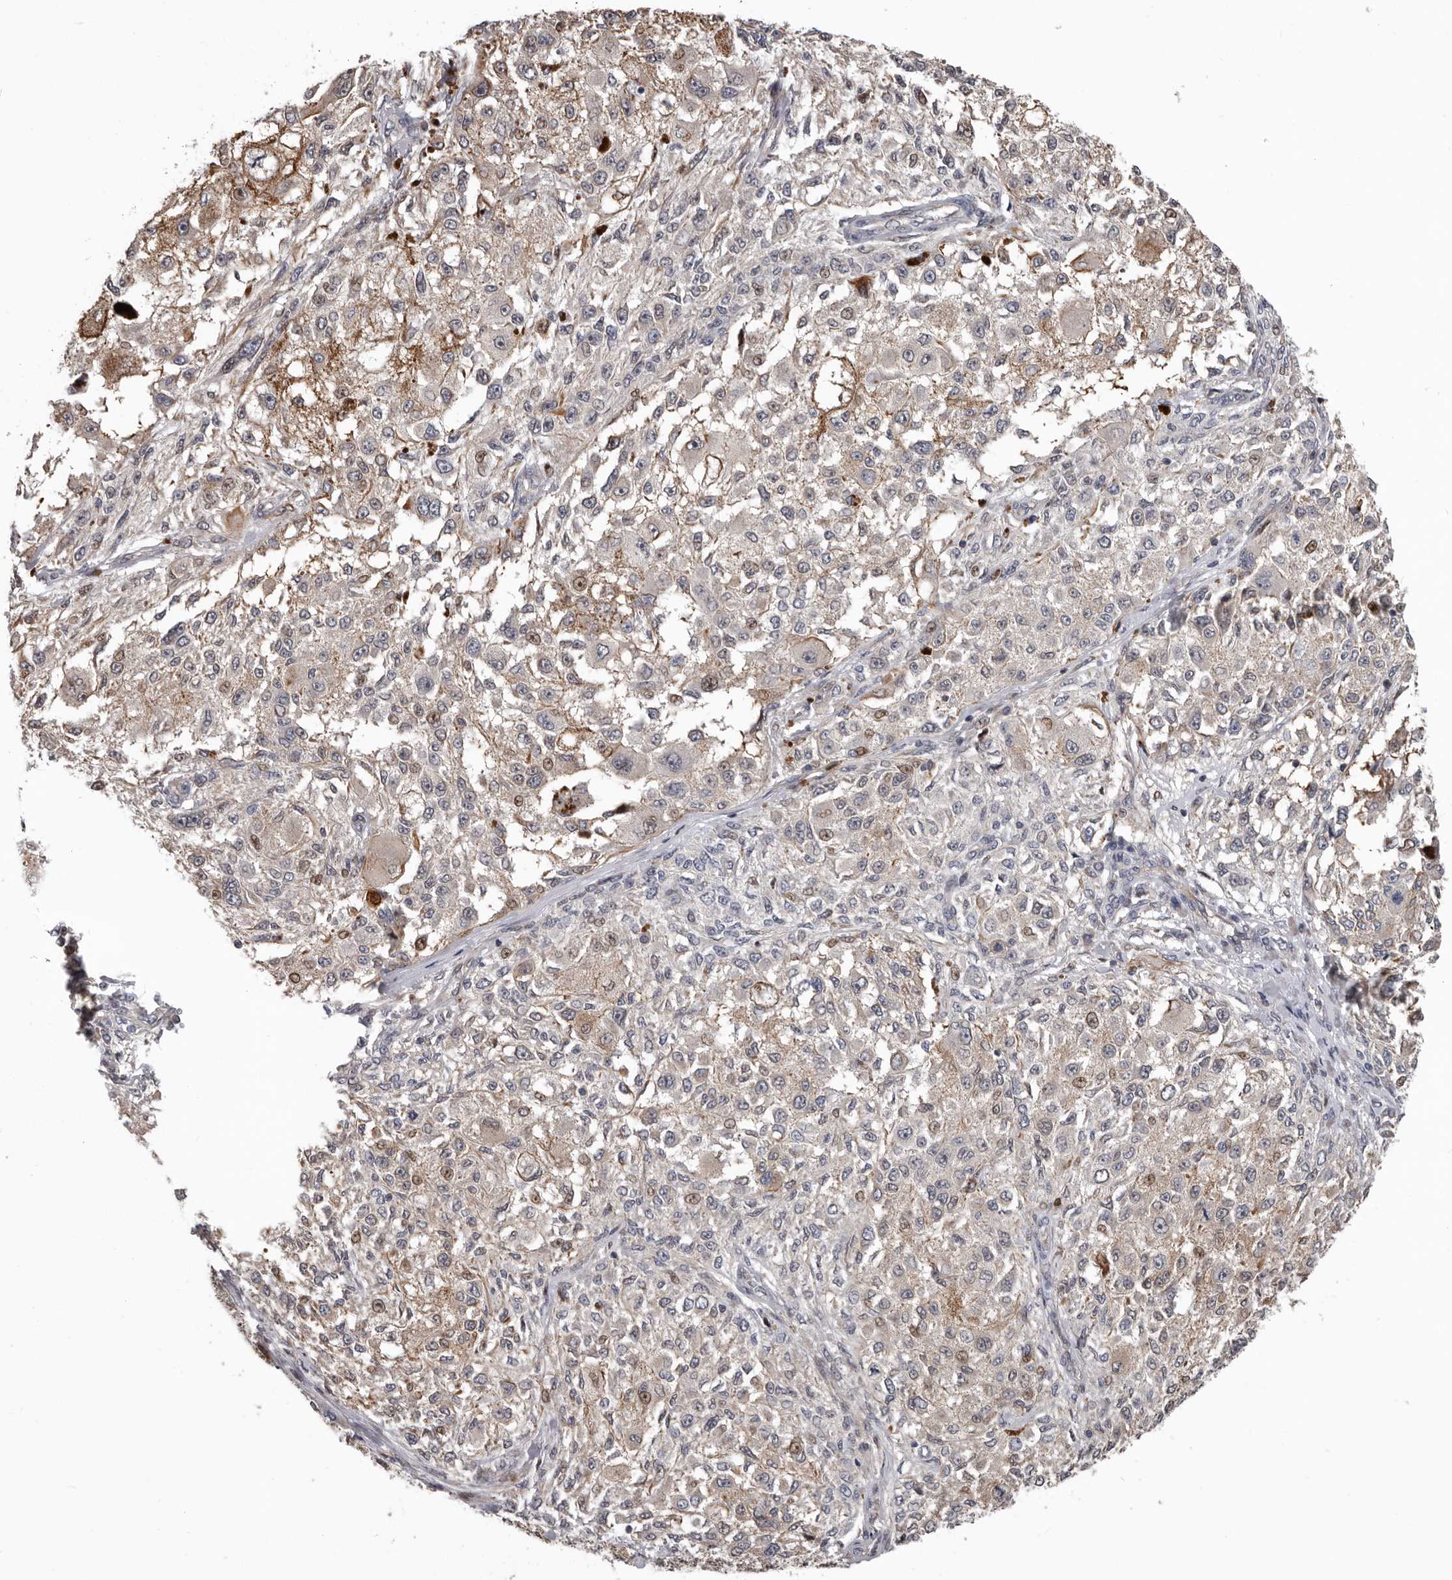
{"staining": {"intensity": "moderate", "quantity": "25%-75%", "location": "cytoplasmic/membranous"}, "tissue": "melanoma", "cell_type": "Tumor cells", "image_type": "cancer", "snomed": [{"axis": "morphology", "description": "Necrosis, NOS"}, {"axis": "morphology", "description": "Malignant melanoma, NOS"}, {"axis": "topography", "description": "Skin"}], "caption": "A histopathology image of malignant melanoma stained for a protein shows moderate cytoplasmic/membranous brown staining in tumor cells. (IHC, brightfield microscopy, high magnification).", "gene": "RNF217", "patient": {"sex": "female", "age": 87}}